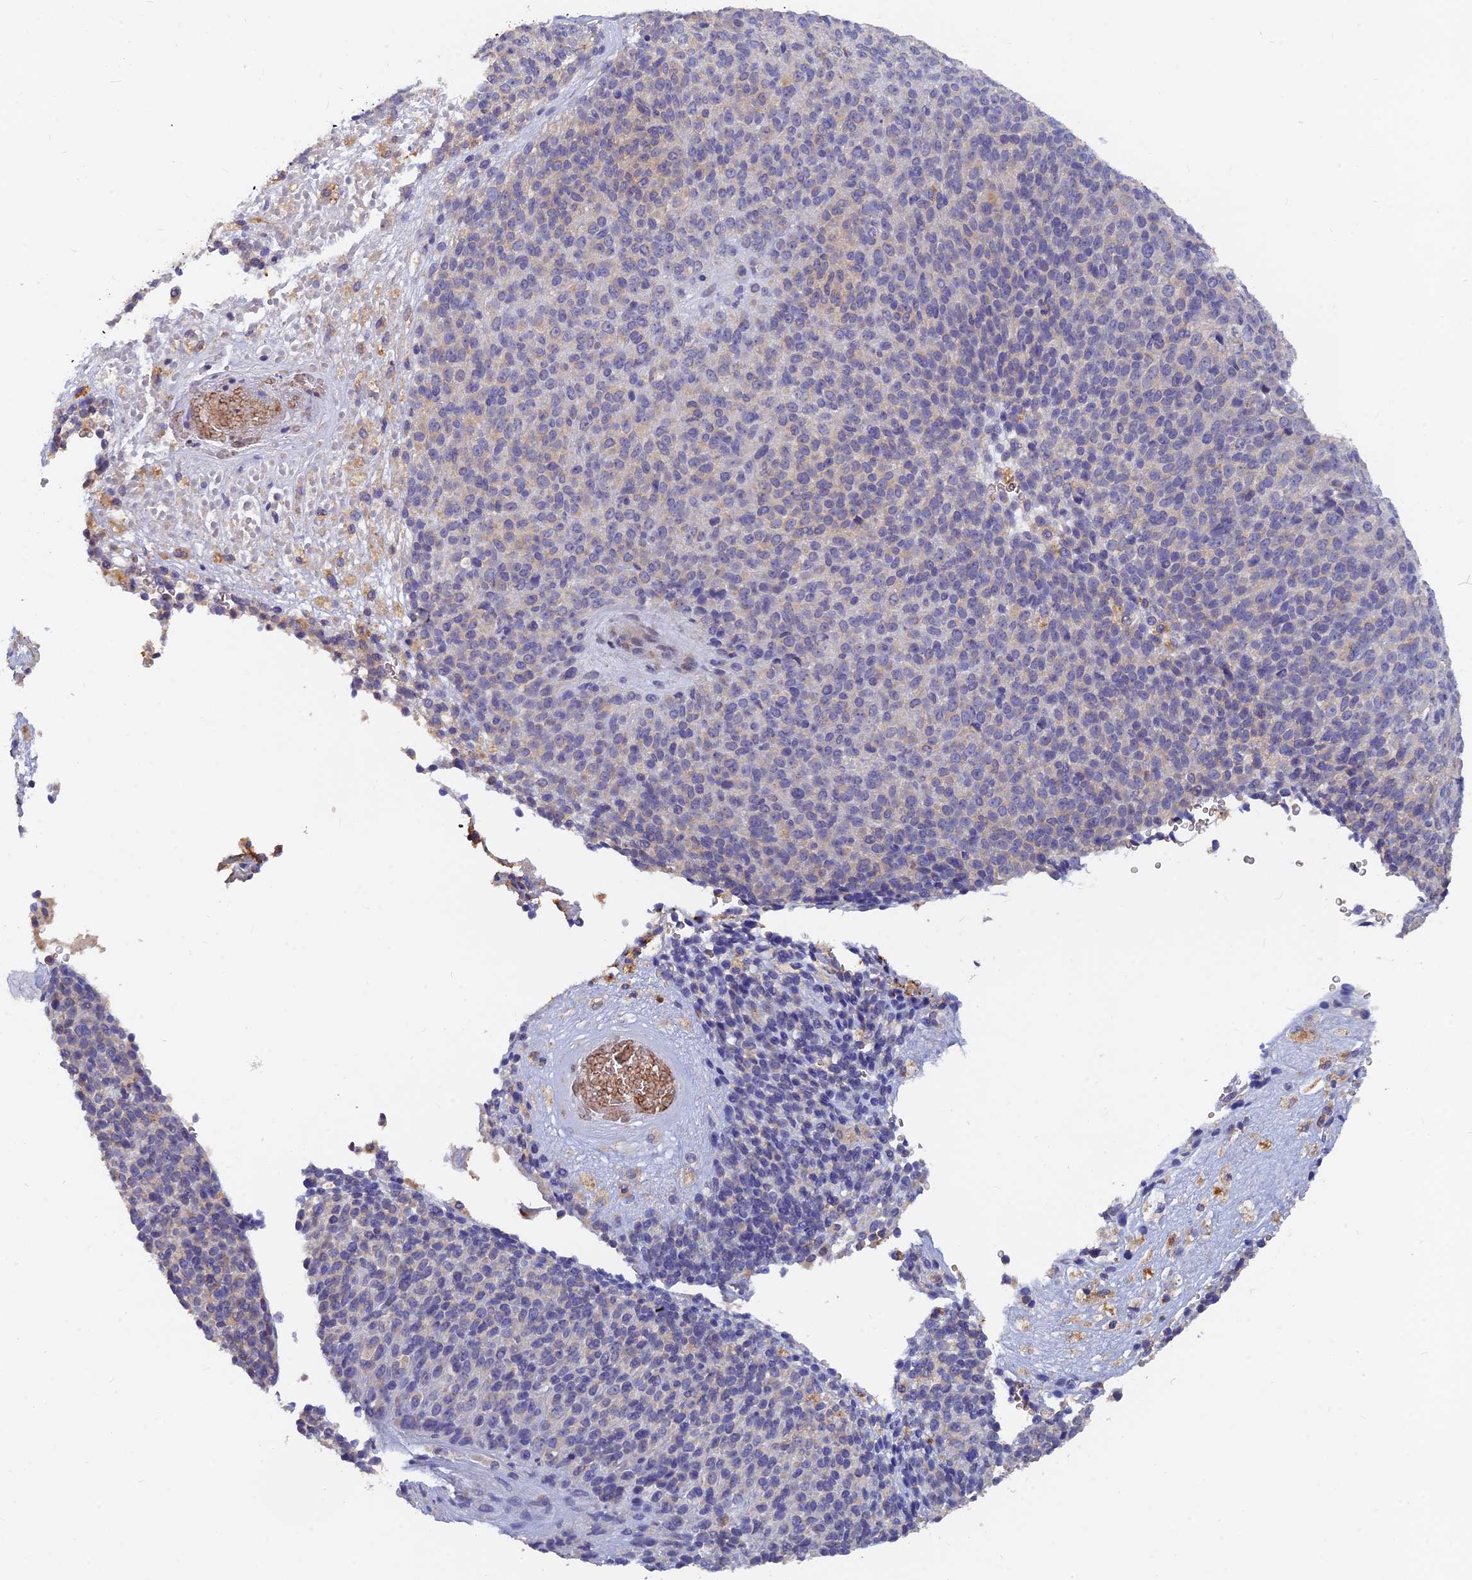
{"staining": {"intensity": "negative", "quantity": "none", "location": "none"}, "tissue": "melanoma", "cell_type": "Tumor cells", "image_type": "cancer", "snomed": [{"axis": "morphology", "description": "Malignant melanoma, Metastatic site"}, {"axis": "topography", "description": "Brain"}], "caption": "Melanoma was stained to show a protein in brown. There is no significant positivity in tumor cells.", "gene": "ARRDC1", "patient": {"sex": "female", "age": 56}}